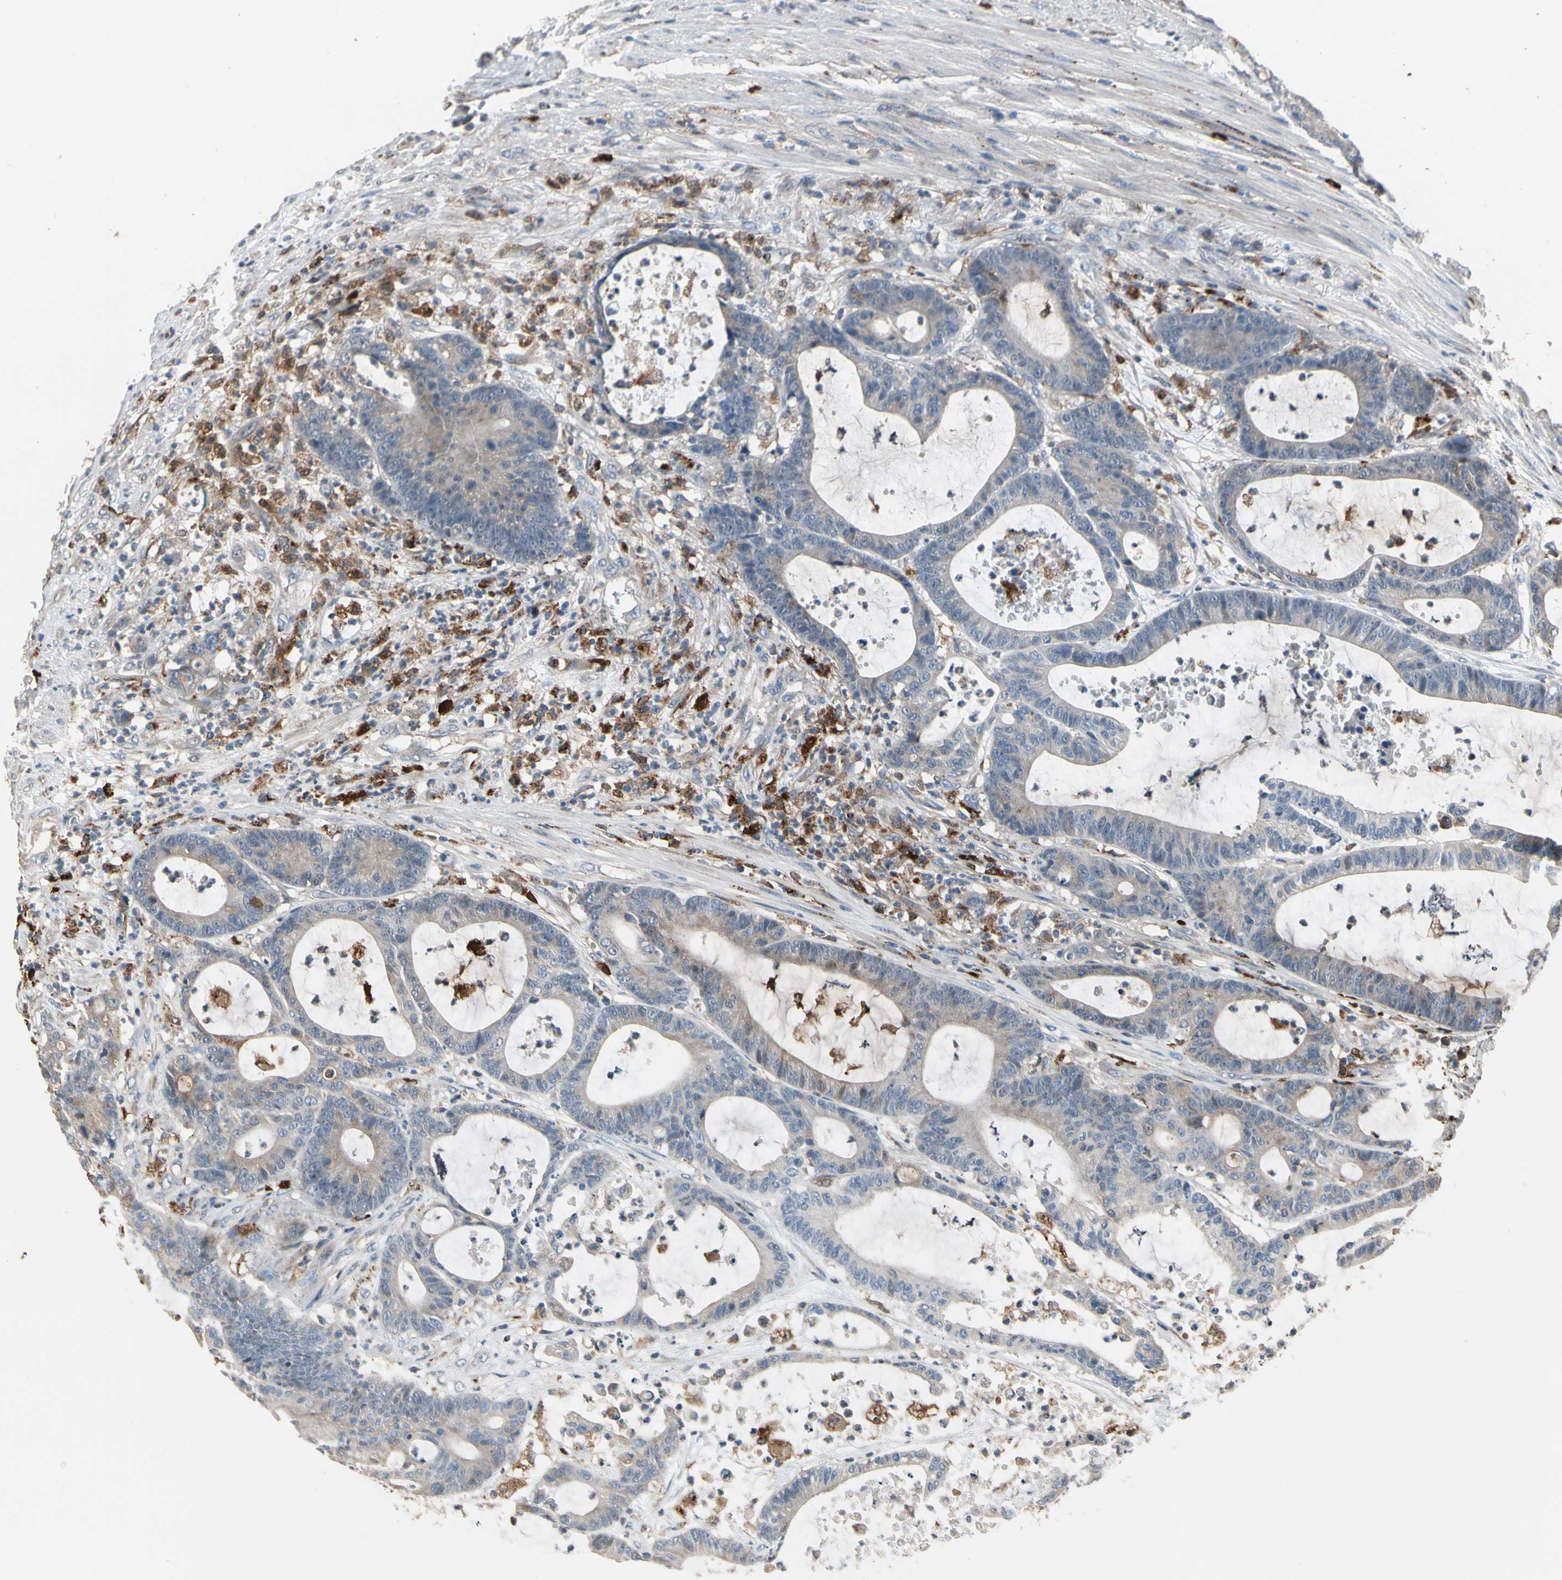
{"staining": {"intensity": "weak", "quantity": "<25%", "location": "cytoplasmic/membranous"}, "tissue": "colorectal cancer", "cell_type": "Tumor cells", "image_type": "cancer", "snomed": [{"axis": "morphology", "description": "Adenocarcinoma, NOS"}, {"axis": "topography", "description": "Colon"}], "caption": "Tumor cells are negative for brown protein staining in colorectal cancer. The staining is performed using DAB brown chromogen with nuclei counter-stained in using hematoxylin.", "gene": "GM2A", "patient": {"sex": "female", "age": 84}}